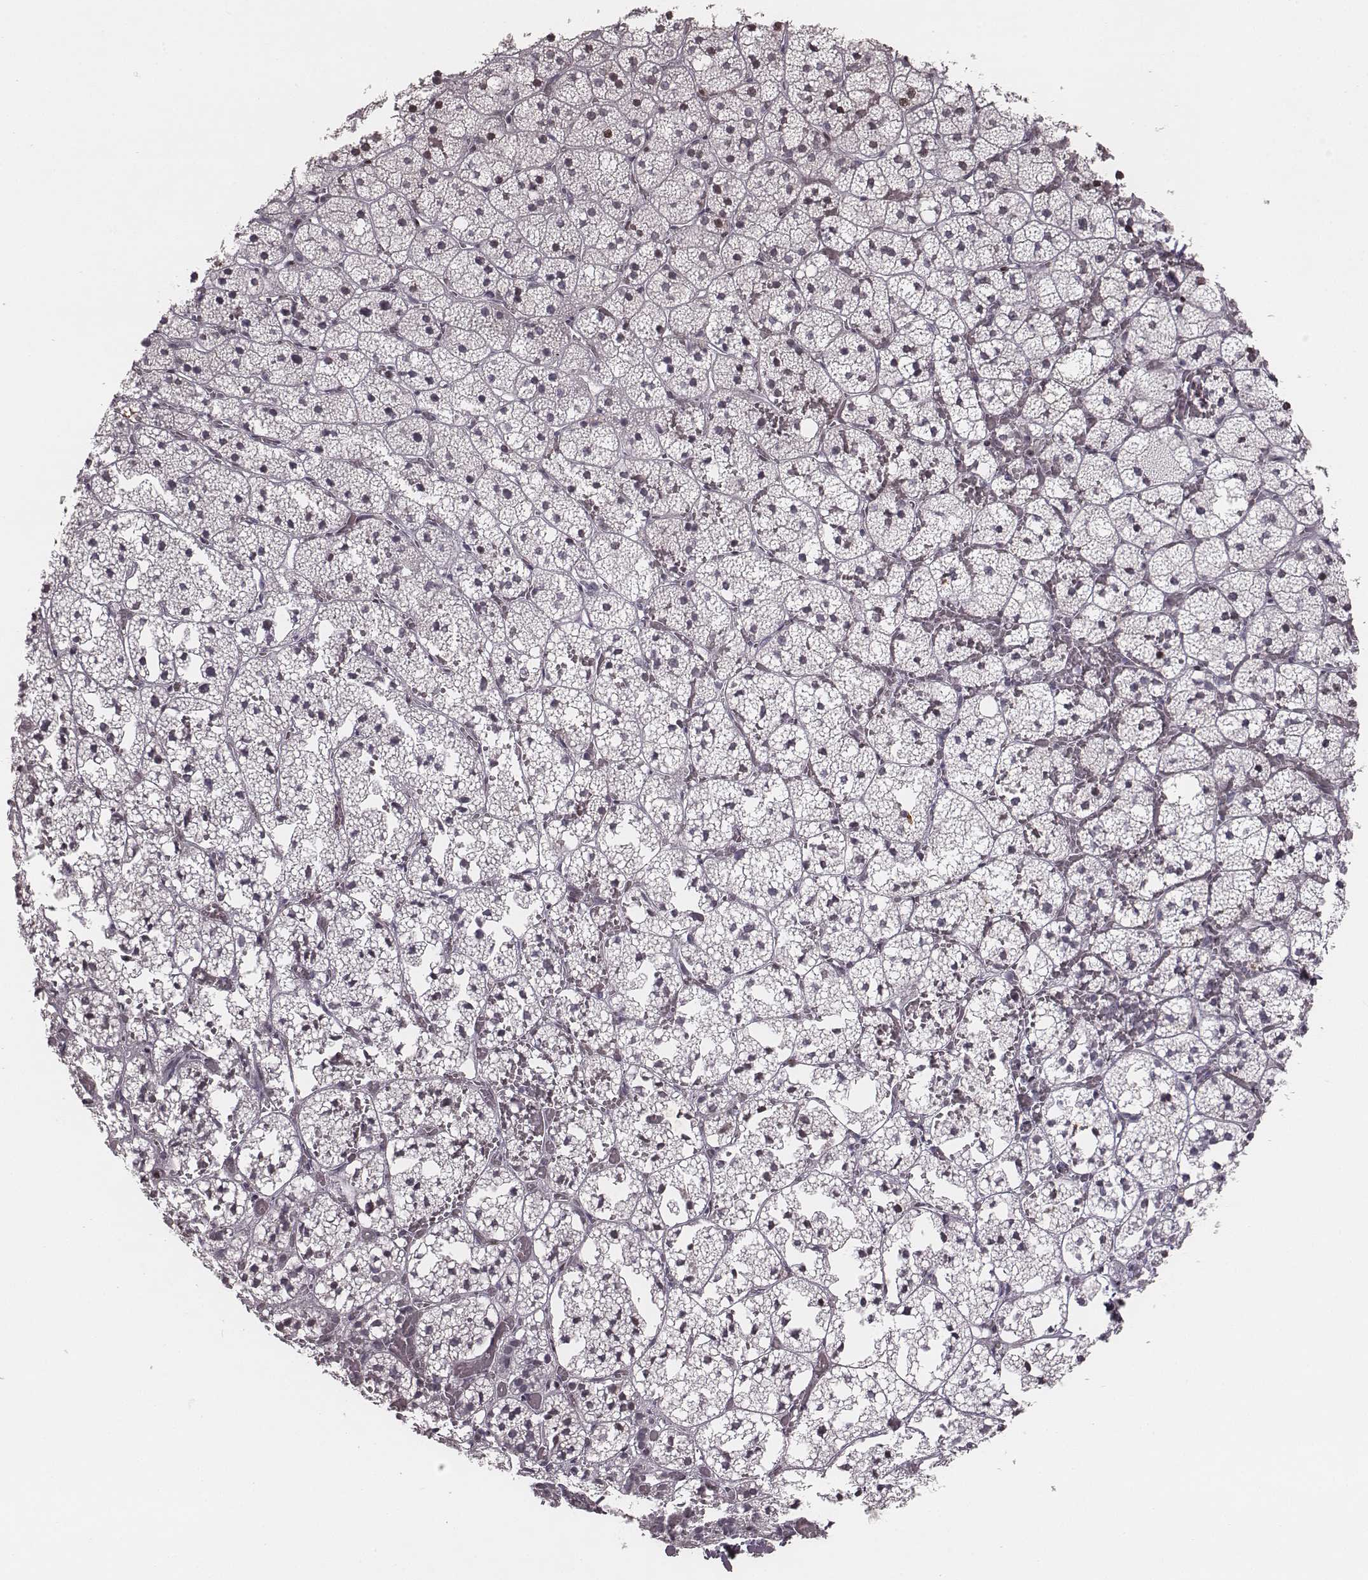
{"staining": {"intensity": "weak", "quantity": "<25%", "location": "nuclear"}, "tissue": "adrenal gland", "cell_type": "Glandular cells", "image_type": "normal", "snomed": [{"axis": "morphology", "description": "Normal tissue, NOS"}, {"axis": "topography", "description": "Adrenal gland"}], "caption": "Immunohistochemistry photomicrograph of unremarkable adrenal gland: adrenal gland stained with DAB (3,3'-diaminobenzidine) shows no significant protein staining in glandular cells.", "gene": "NDC1", "patient": {"sex": "male", "age": 53}}